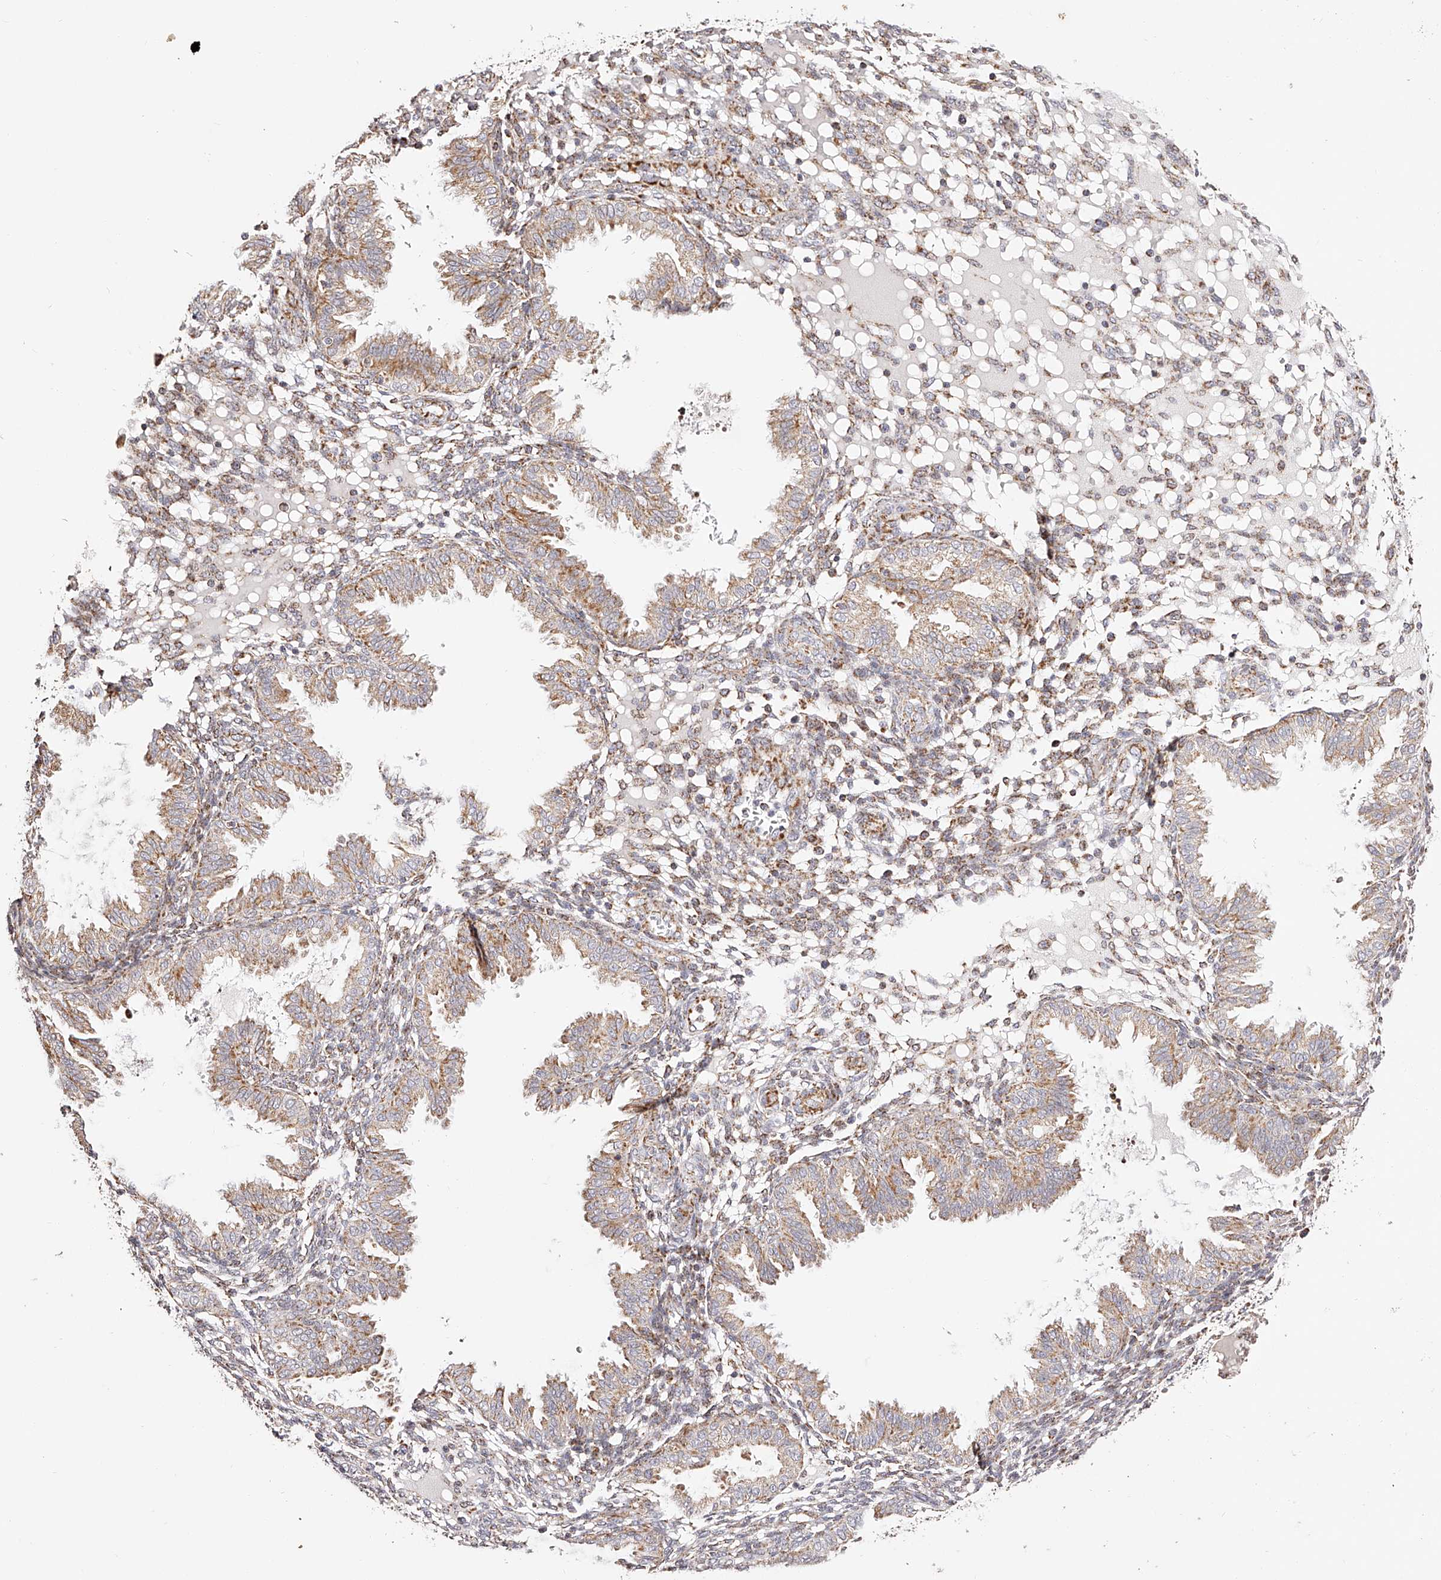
{"staining": {"intensity": "strong", "quantity": "25%-75%", "location": "cytoplasmic/membranous"}, "tissue": "endometrium", "cell_type": "Cells in endometrial stroma", "image_type": "normal", "snomed": [{"axis": "morphology", "description": "Normal tissue, NOS"}, {"axis": "topography", "description": "Endometrium"}], "caption": "The micrograph shows staining of unremarkable endometrium, revealing strong cytoplasmic/membranous protein positivity (brown color) within cells in endometrial stroma.", "gene": "NDUFV3", "patient": {"sex": "female", "age": 33}}